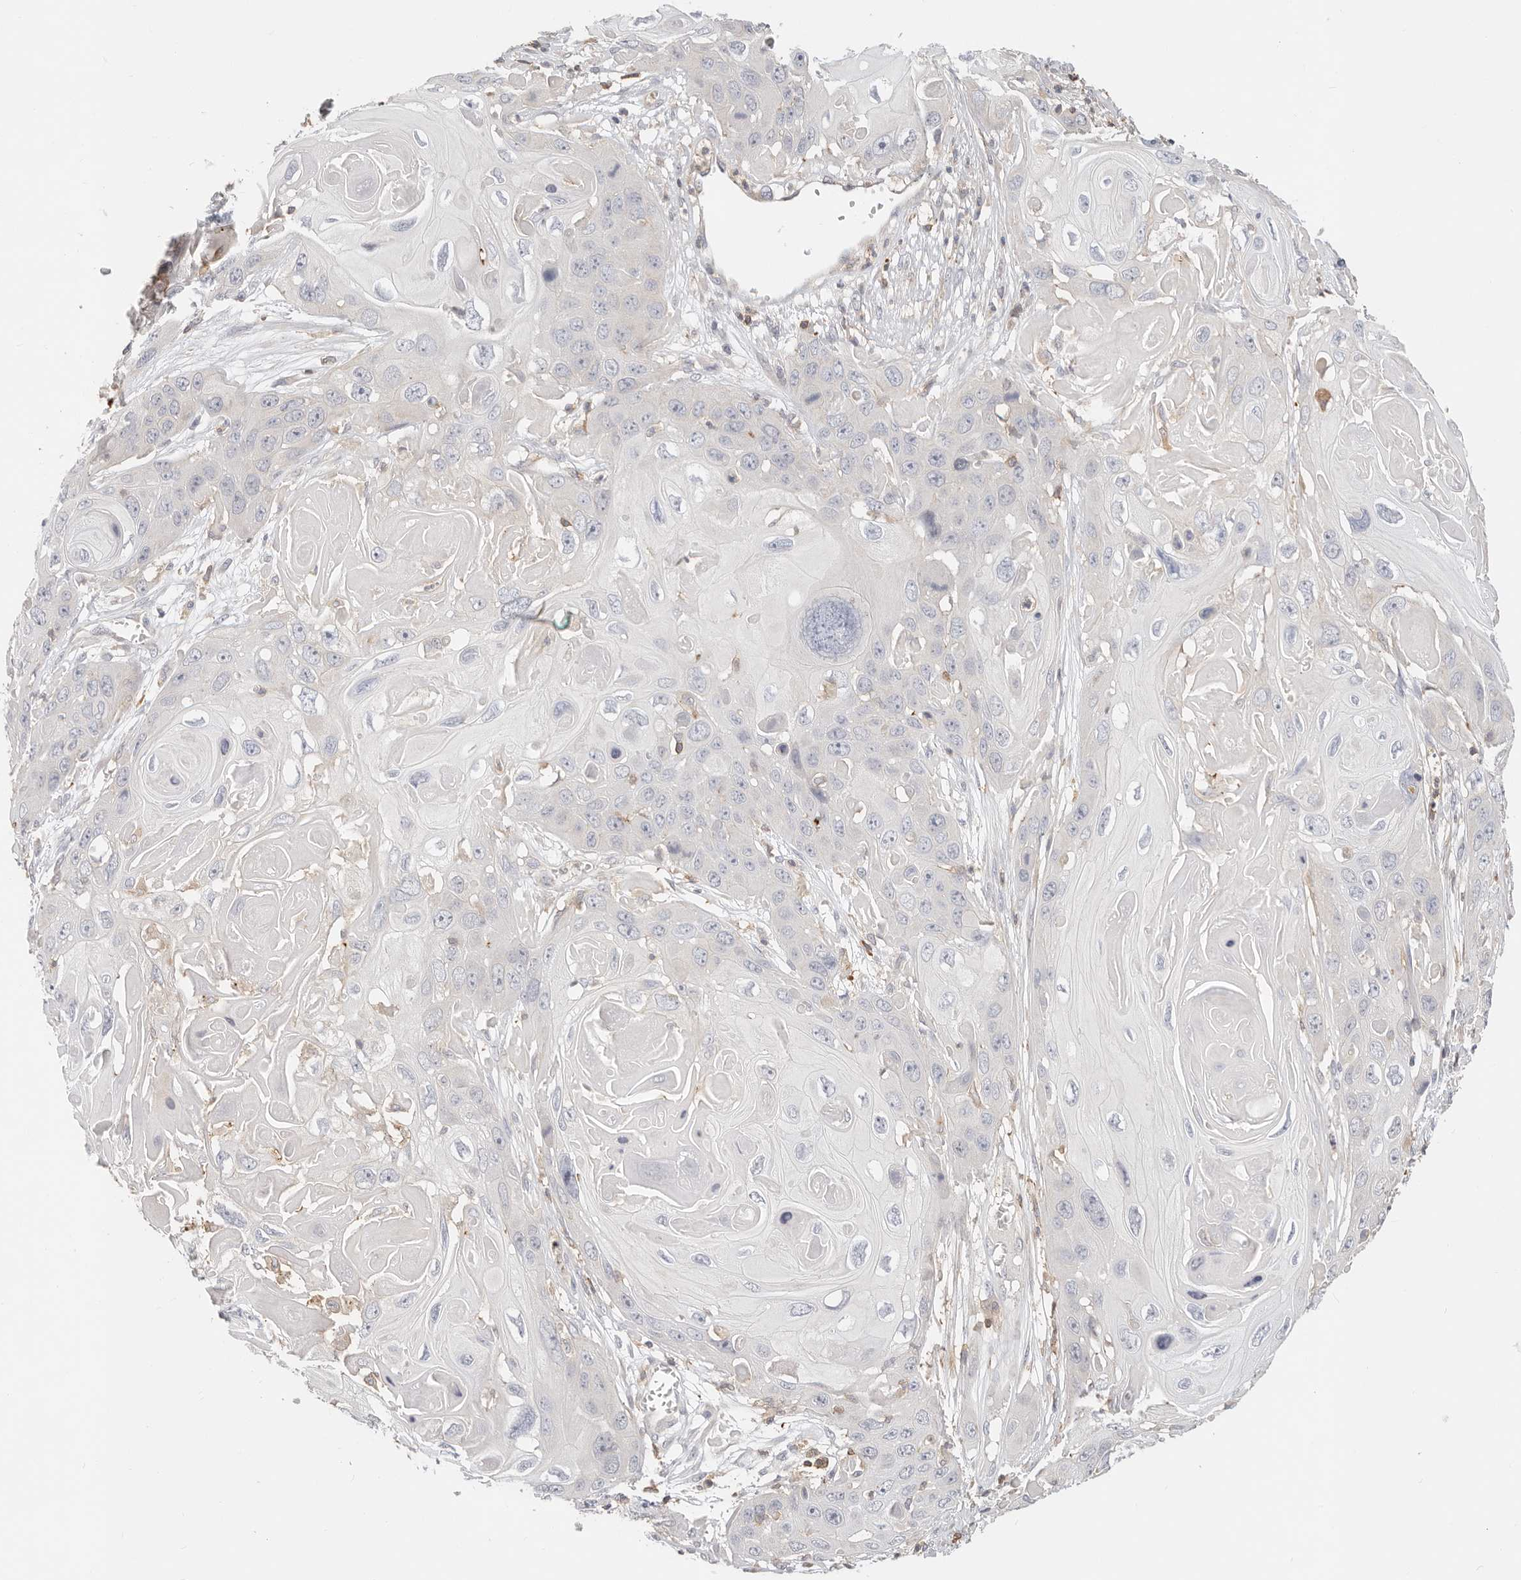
{"staining": {"intensity": "negative", "quantity": "none", "location": "none"}, "tissue": "skin cancer", "cell_type": "Tumor cells", "image_type": "cancer", "snomed": [{"axis": "morphology", "description": "Squamous cell carcinoma, NOS"}, {"axis": "topography", "description": "Skin"}], "caption": "Immunohistochemical staining of human squamous cell carcinoma (skin) demonstrates no significant positivity in tumor cells.", "gene": "TMEM63B", "patient": {"sex": "male", "age": 55}}